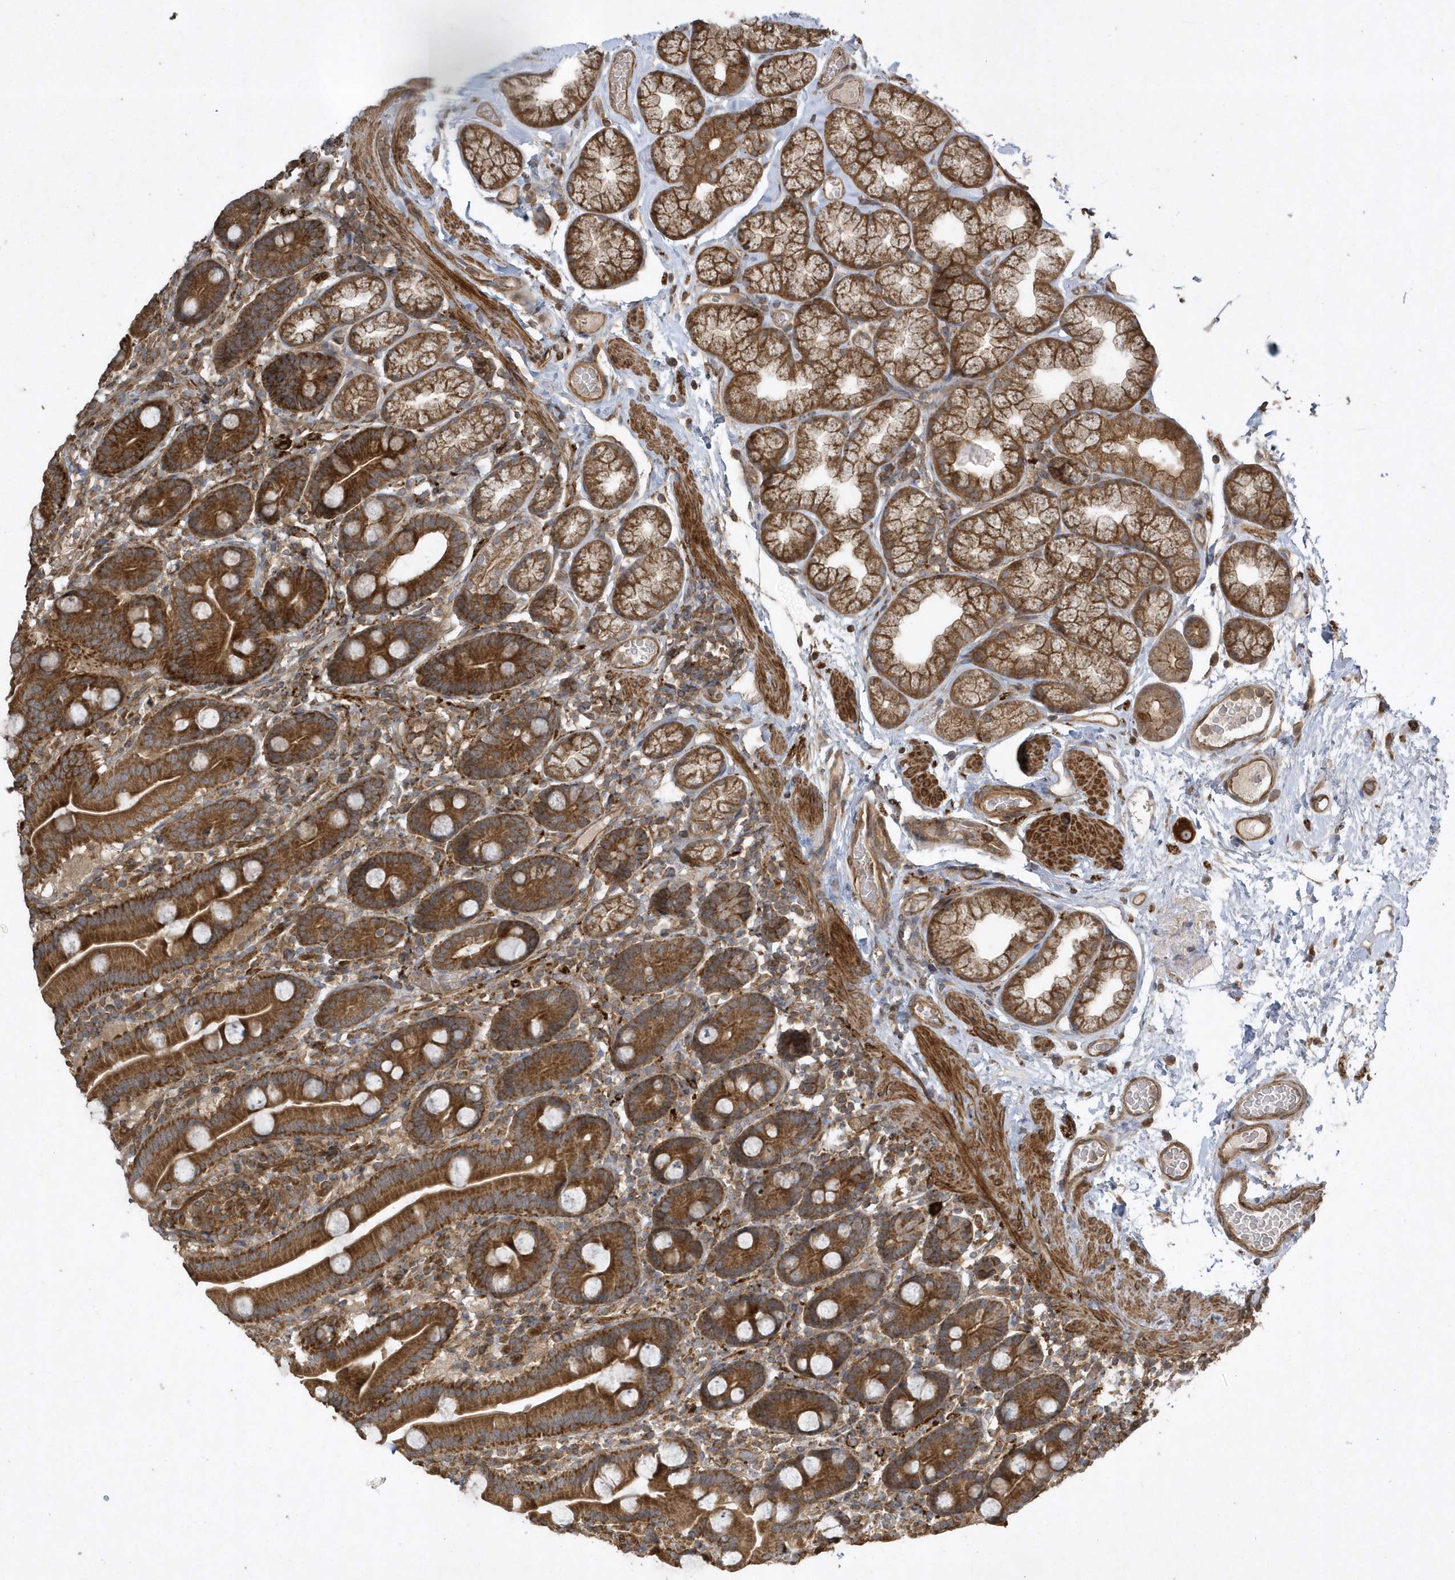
{"staining": {"intensity": "strong", "quantity": ">75%", "location": "cytoplasmic/membranous"}, "tissue": "duodenum", "cell_type": "Glandular cells", "image_type": "normal", "snomed": [{"axis": "morphology", "description": "Normal tissue, NOS"}, {"axis": "topography", "description": "Duodenum"}], "caption": "The photomicrograph exhibits staining of unremarkable duodenum, revealing strong cytoplasmic/membranous protein positivity (brown color) within glandular cells.", "gene": "SENP8", "patient": {"sex": "male", "age": 55}}